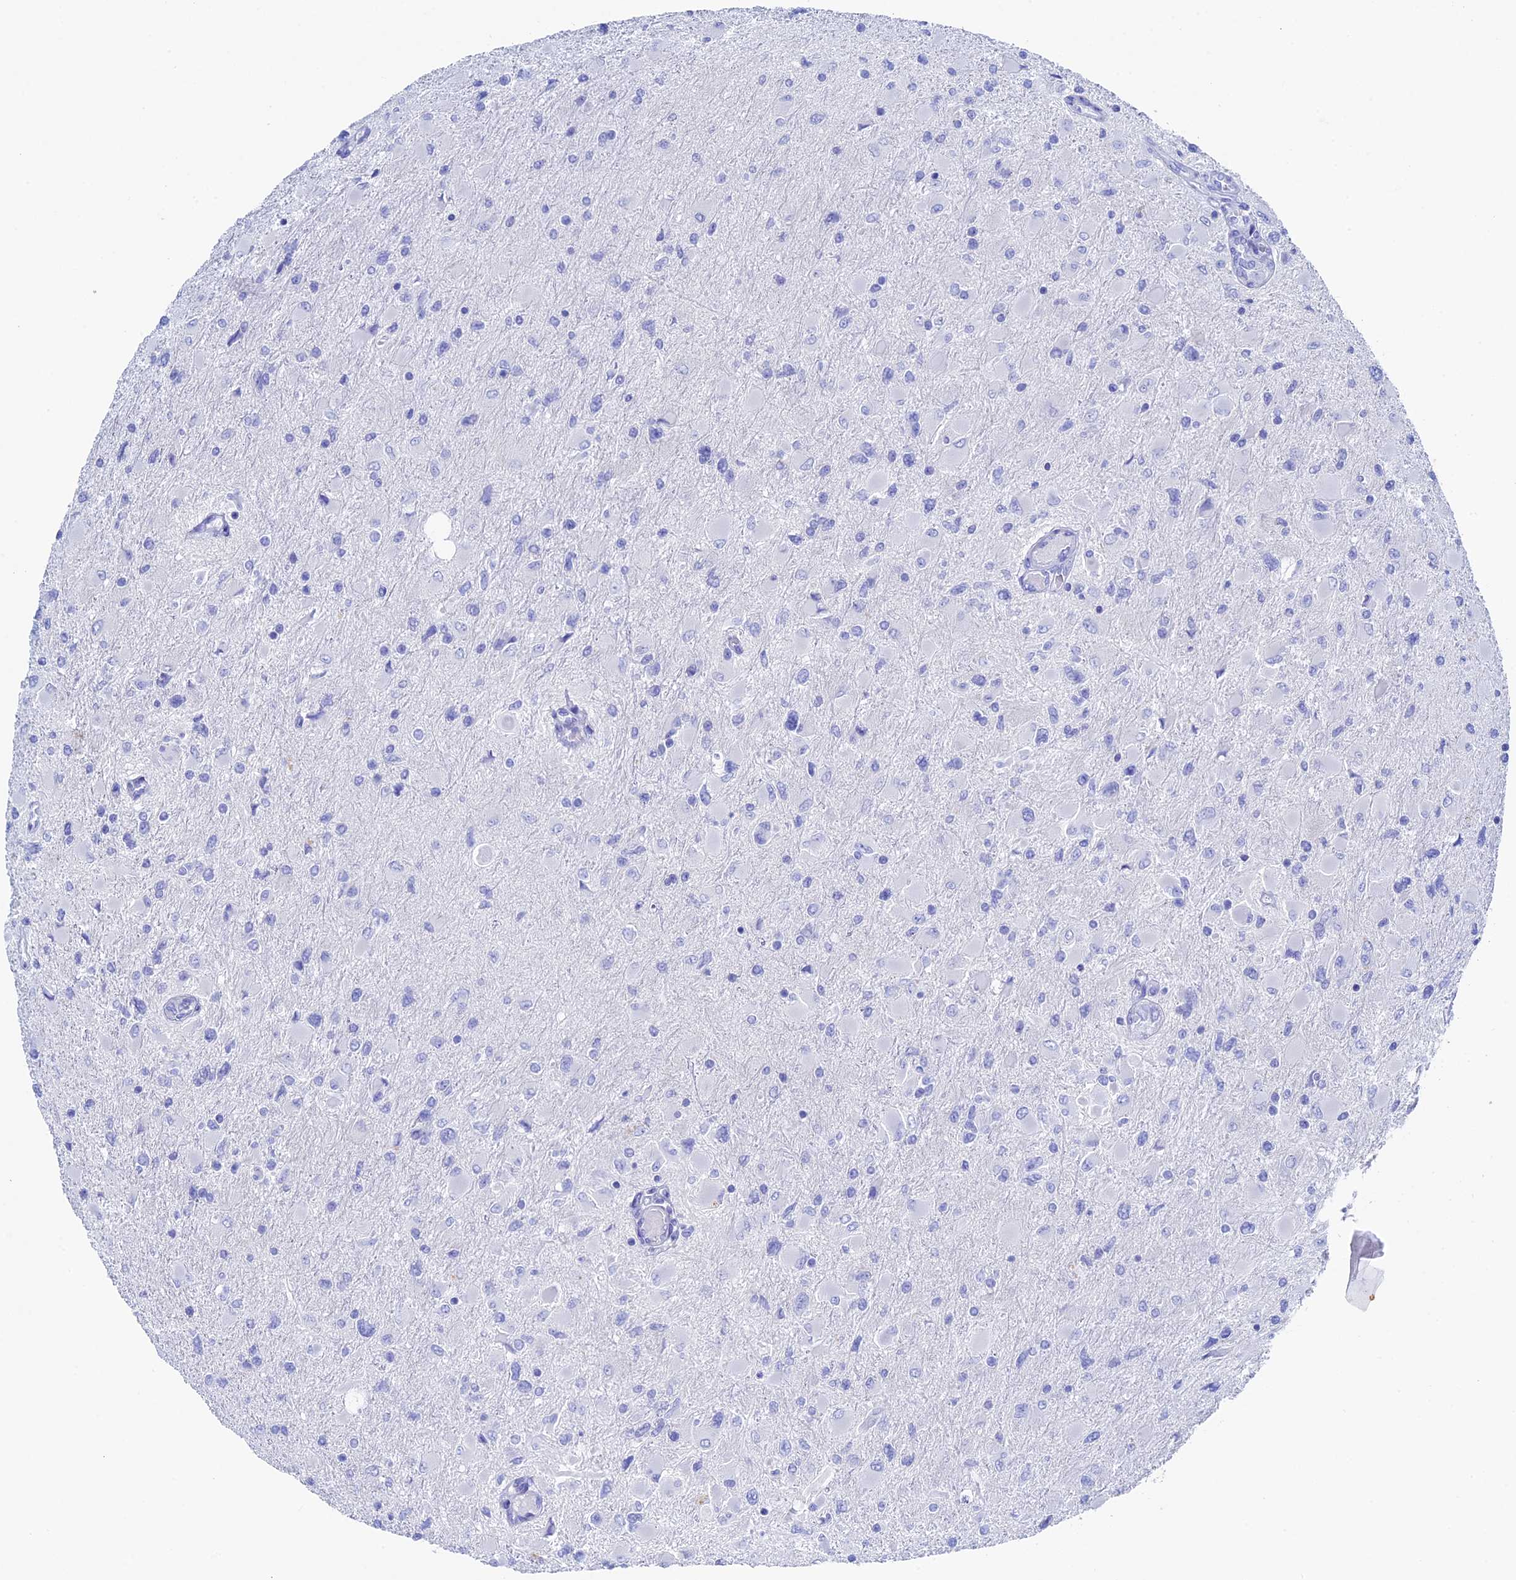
{"staining": {"intensity": "negative", "quantity": "none", "location": "none"}, "tissue": "glioma", "cell_type": "Tumor cells", "image_type": "cancer", "snomed": [{"axis": "morphology", "description": "Glioma, malignant, High grade"}, {"axis": "topography", "description": "Cerebral cortex"}], "caption": "This is a histopathology image of IHC staining of high-grade glioma (malignant), which shows no positivity in tumor cells.", "gene": "UNC119", "patient": {"sex": "female", "age": 36}}